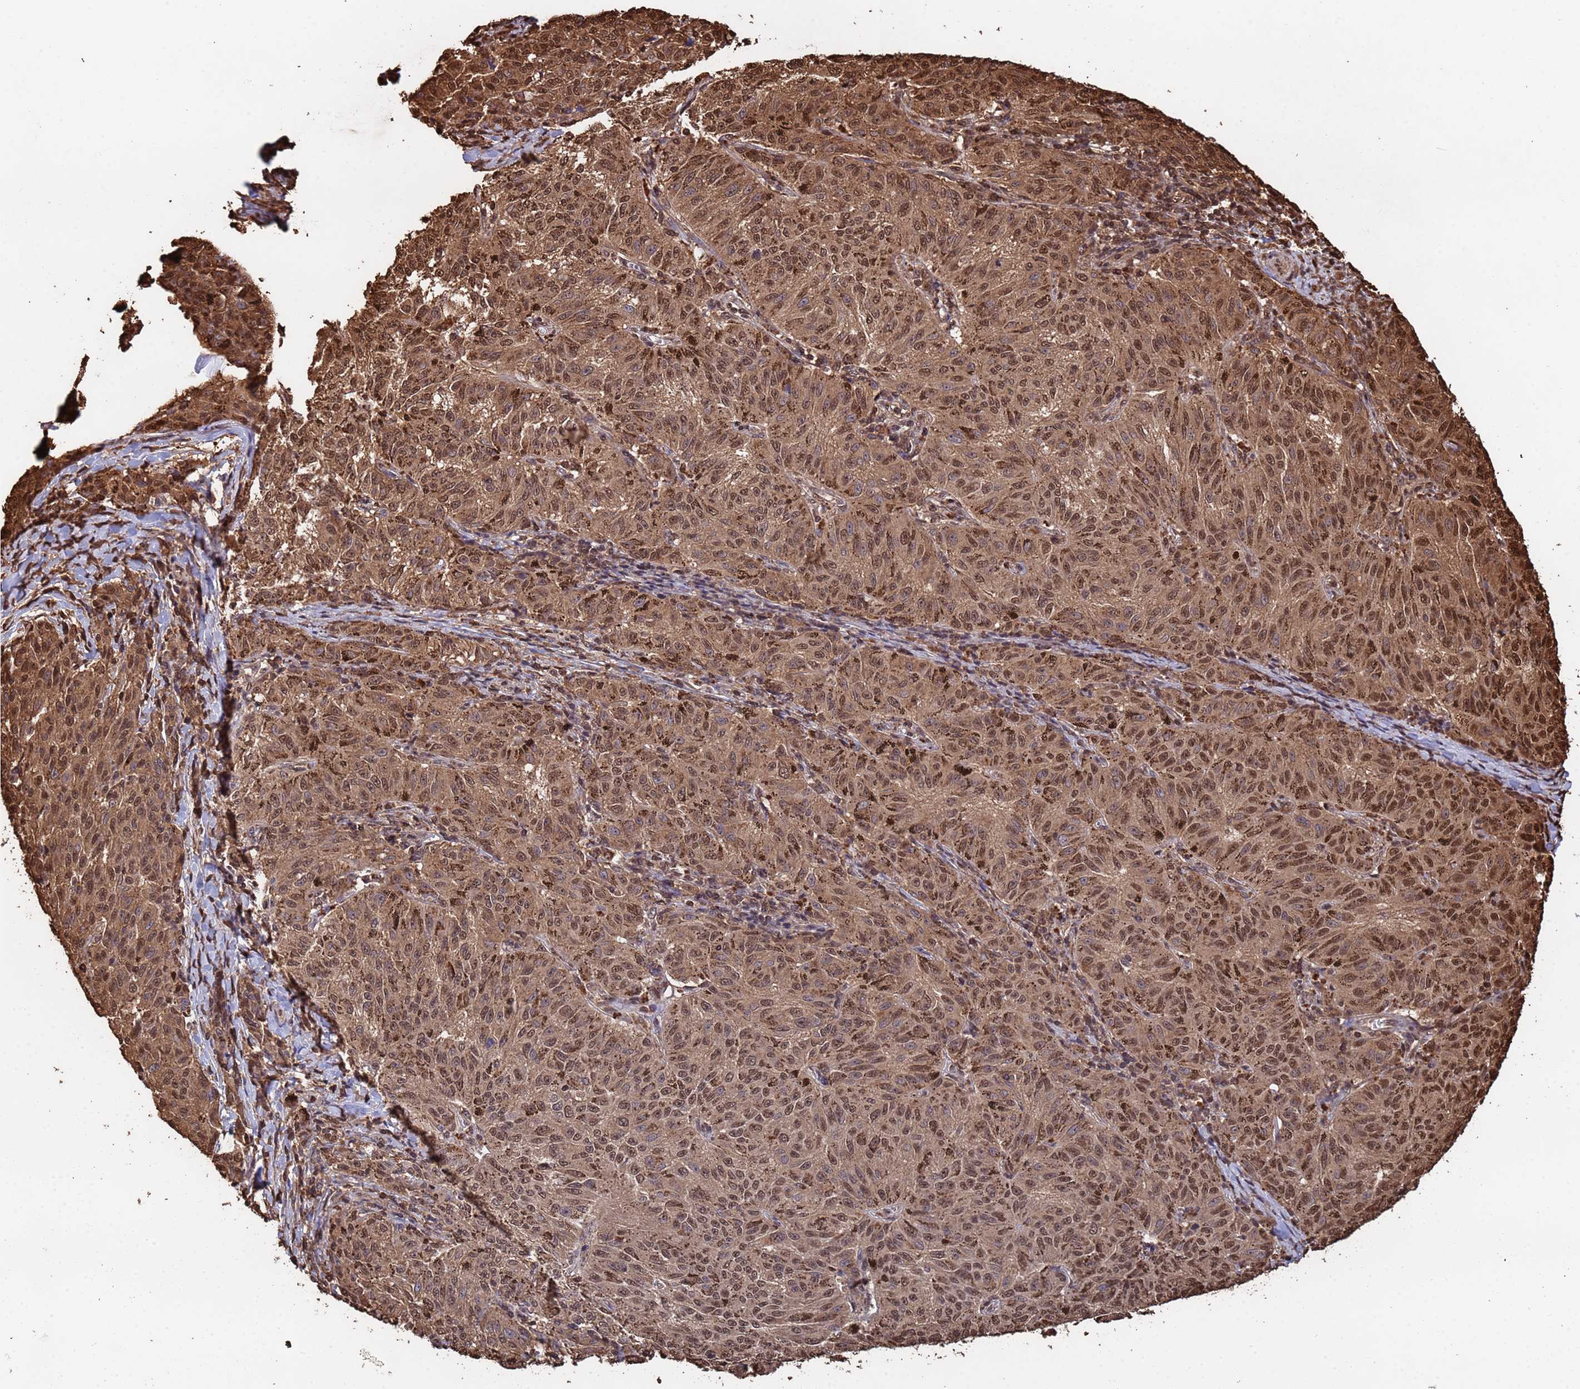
{"staining": {"intensity": "moderate", "quantity": ">75%", "location": "cytoplasmic/membranous,nuclear"}, "tissue": "melanoma", "cell_type": "Tumor cells", "image_type": "cancer", "snomed": [{"axis": "morphology", "description": "Malignant melanoma, NOS"}, {"axis": "topography", "description": "Skin"}], "caption": "Moderate cytoplasmic/membranous and nuclear expression for a protein is seen in about >75% of tumor cells of malignant melanoma using IHC.", "gene": "SUMO4", "patient": {"sex": "female", "age": 72}}